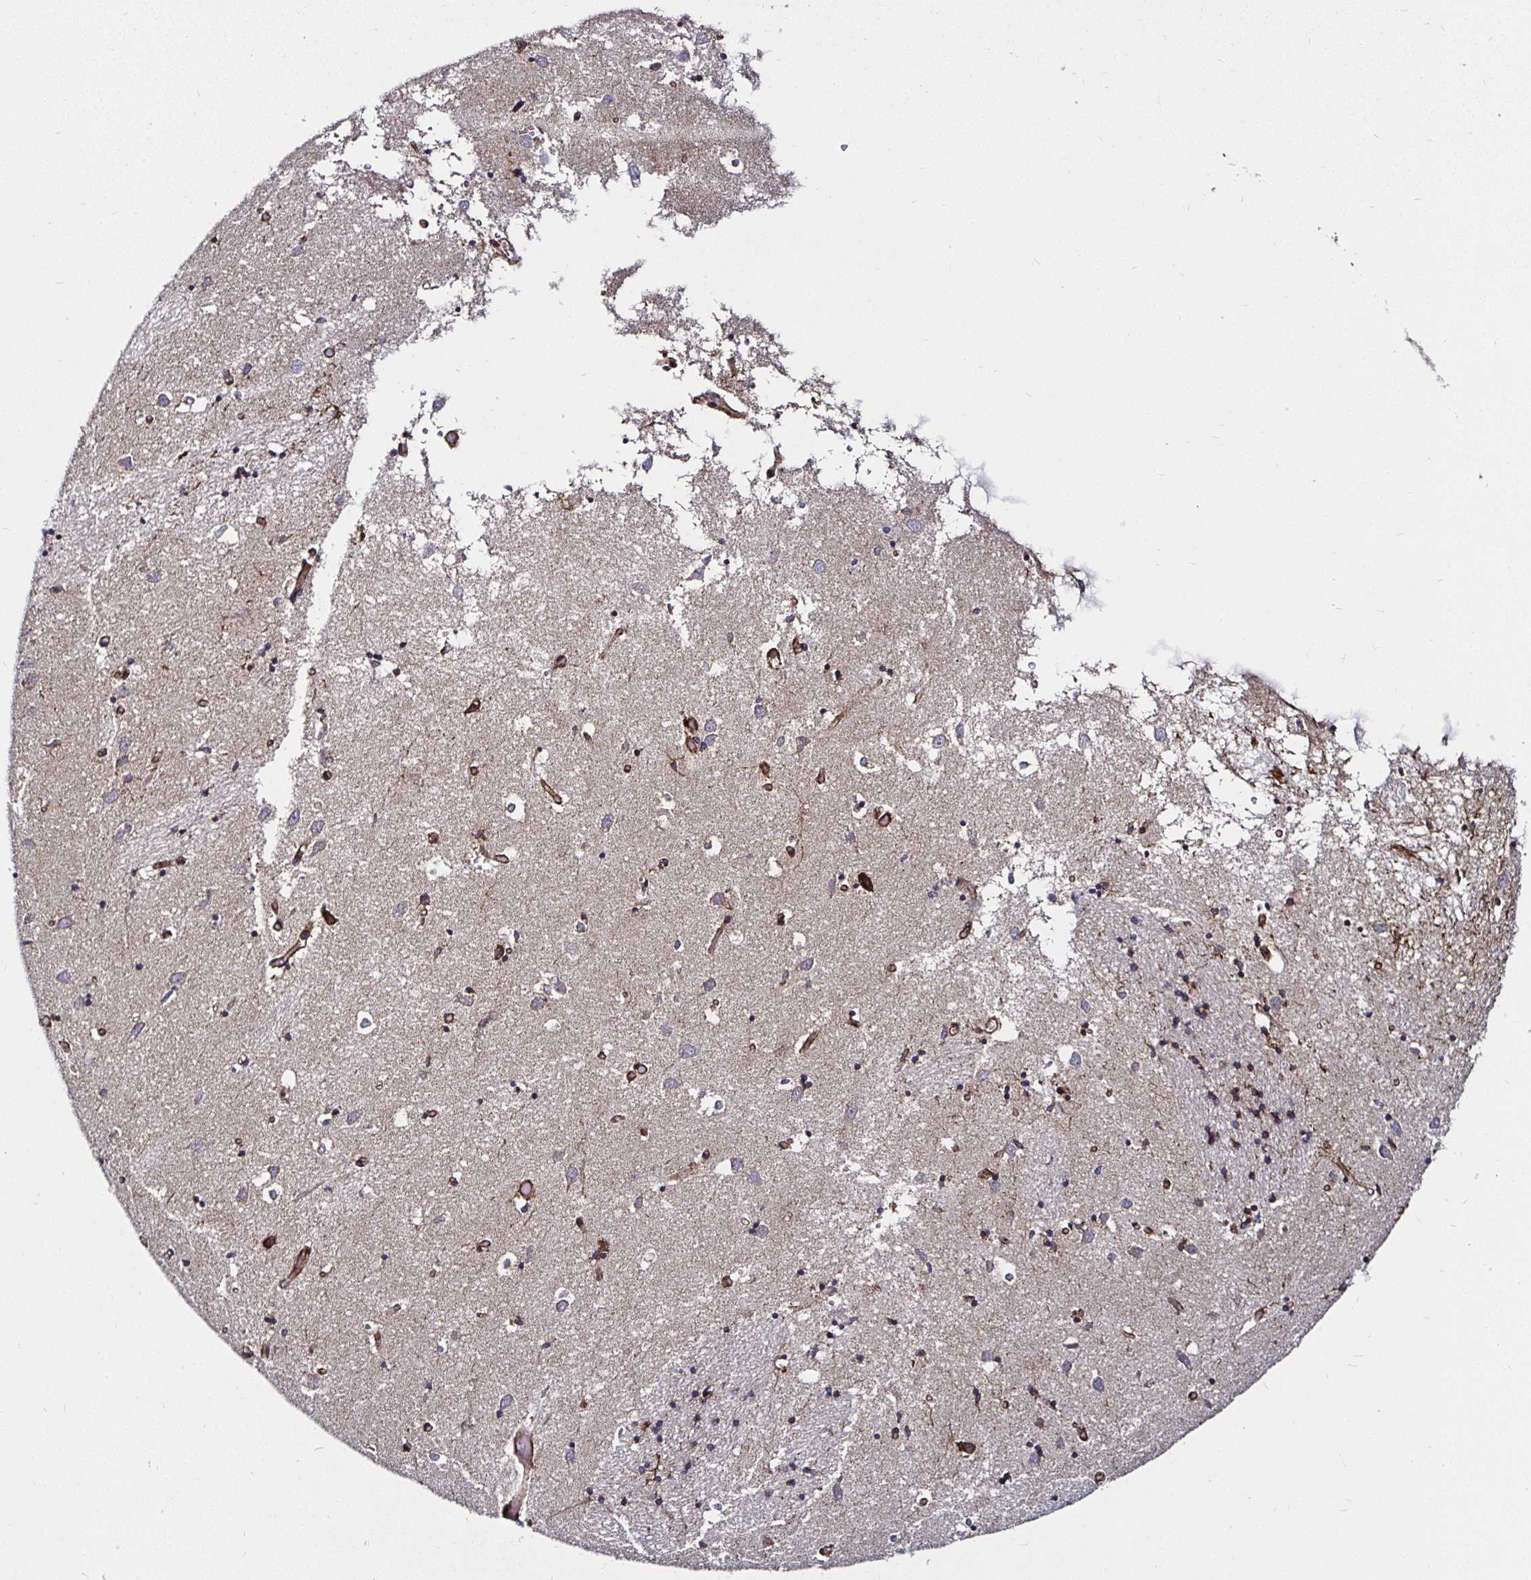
{"staining": {"intensity": "weak", "quantity": "<25%", "location": "cytoplasmic/membranous"}, "tissue": "caudate", "cell_type": "Glial cells", "image_type": "normal", "snomed": [{"axis": "morphology", "description": "Normal tissue, NOS"}, {"axis": "topography", "description": "Lateral ventricle wall"}], "caption": "Immunohistochemistry (IHC) image of unremarkable human caudate stained for a protein (brown), which exhibits no expression in glial cells.", "gene": "SMYD3", "patient": {"sex": "male", "age": 70}}